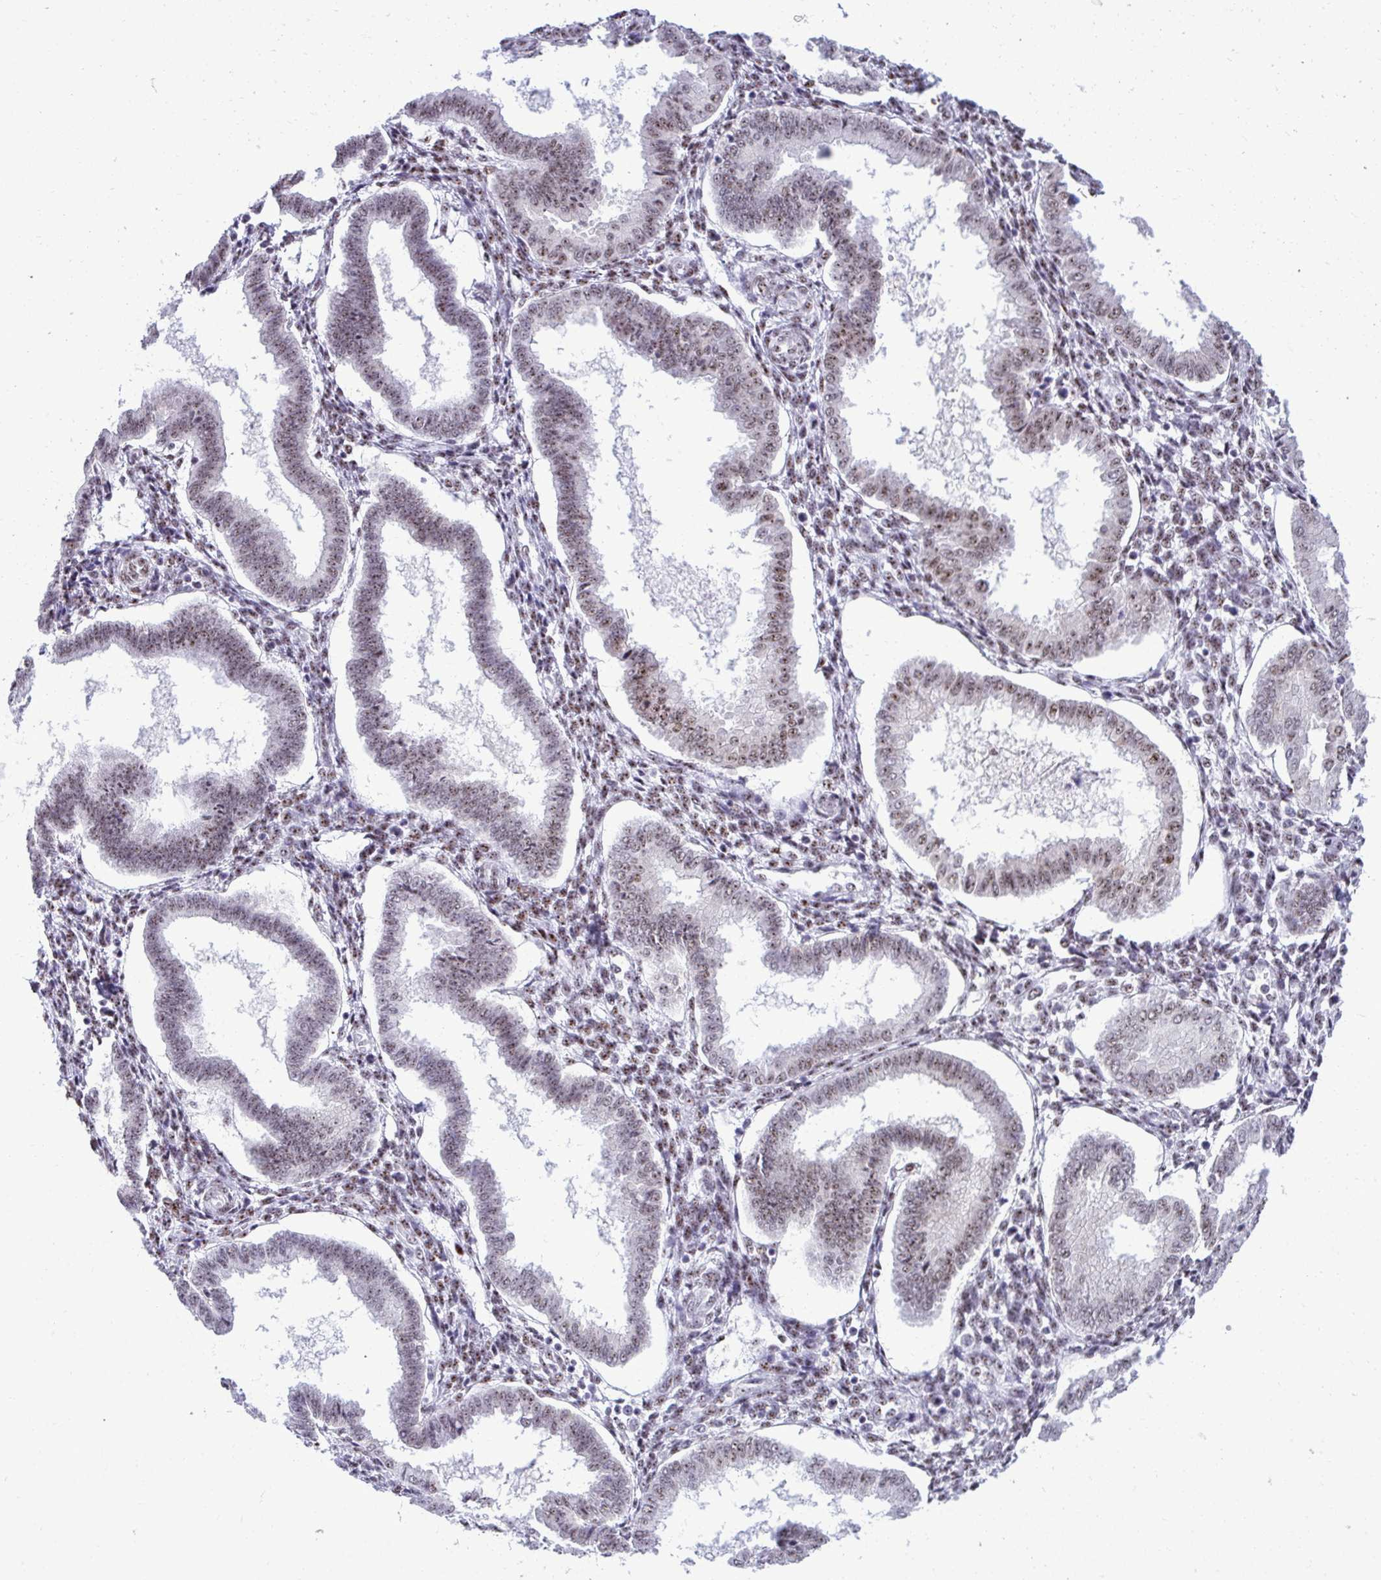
{"staining": {"intensity": "strong", "quantity": "25%-75%", "location": "nuclear"}, "tissue": "endometrium", "cell_type": "Cells in endometrial stroma", "image_type": "normal", "snomed": [{"axis": "morphology", "description": "Normal tissue, NOS"}, {"axis": "topography", "description": "Endometrium"}], "caption": "Normal endometrium demonstrates strong nuclear positivity in about 25%-75% of cells in endometrial stroma, visualized by immunohistochemistry.", "gene": "PELP1", "patient": {"sex": "female", "age": 24}}